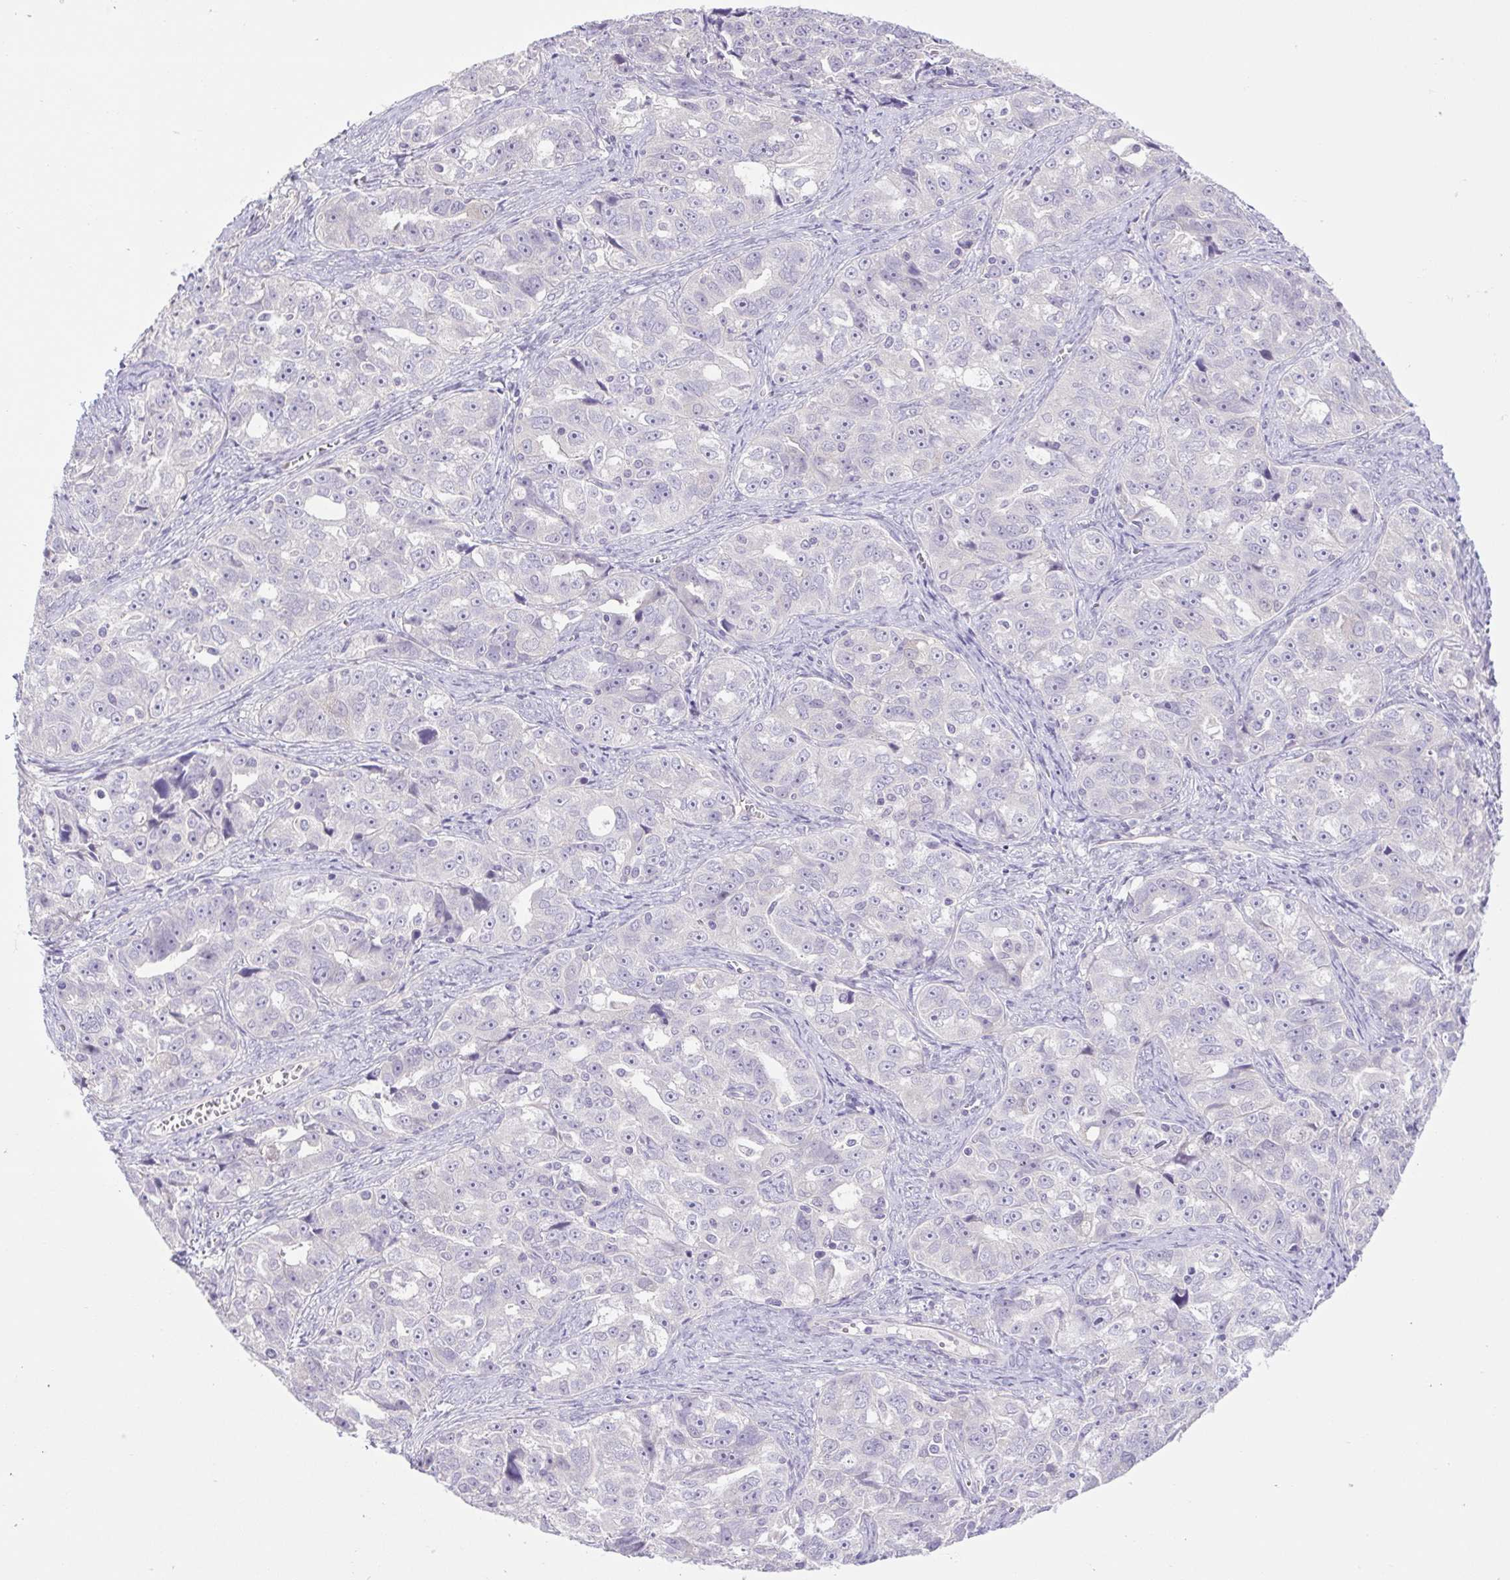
{"staining": {"intensity": "negative", "quantity": "none", "location": "none"}, "tissue": "ovarian cancer", "cell_type": "Tumor cells", "image_type": "cancer", "snomed": [{"axis": "morphology", "description": "Cystadenocarcinoma, serous, NOS"}, {"axis": "topography", "description": "Ovary"}], "caption": "High magnification brightfield microscopy of ovarian serous cystadenocarcinoma stained with DAB (brown) and counterstained with hematoxylin (blue): tumor cells show no significant staining.", "gene": "FAM177B", "patient": {"sex": "female", "age": 51}}